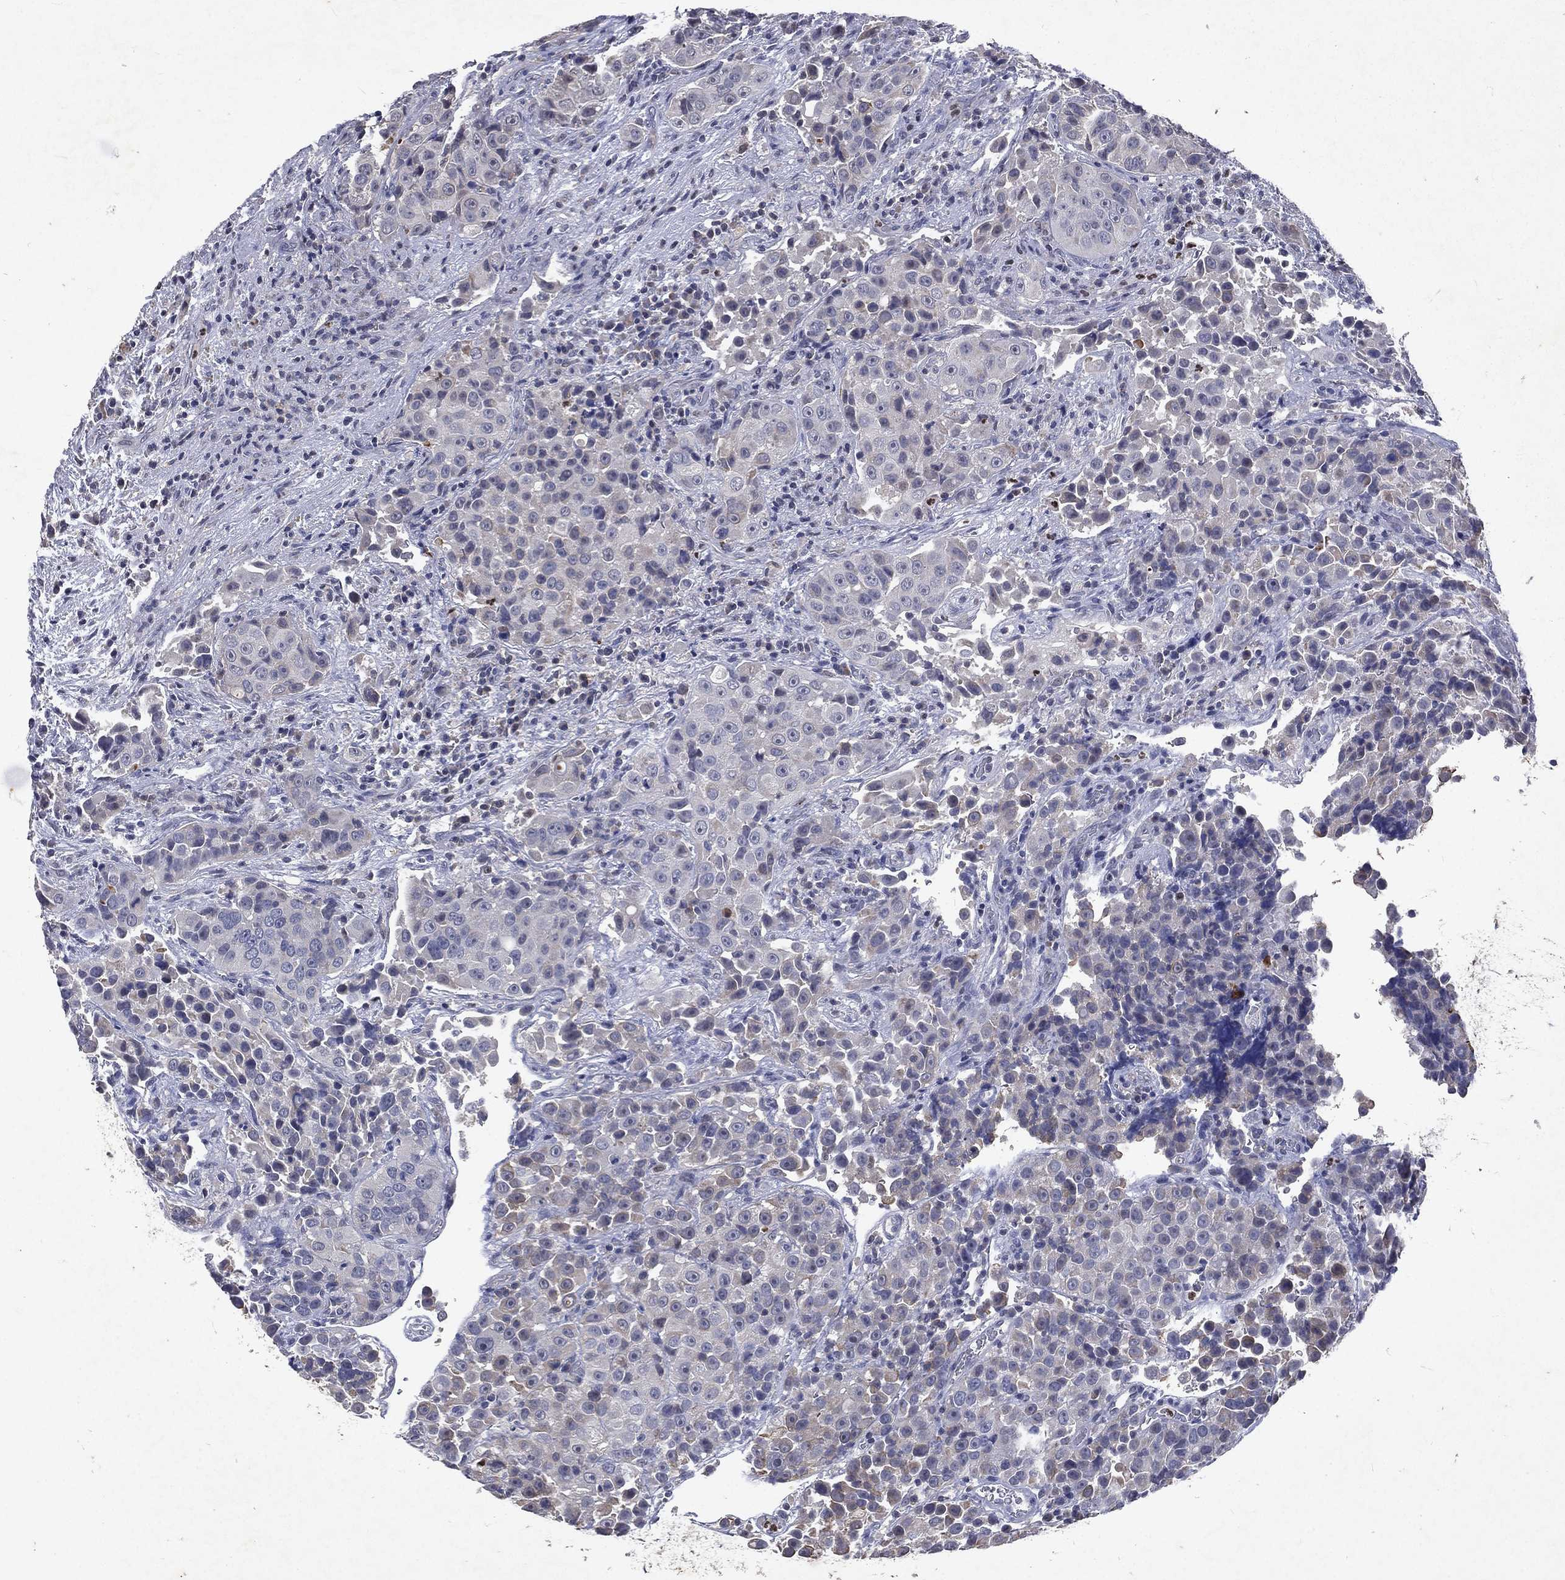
{"staining": {"intensity": "negative", "quantity": "none", "location": "none"}, "tissue": "urothelial cancer", "cell_type": "Tumor cells", "image_type": "cancer", "snomed": [{"axis": "morphology", "description": "Urothelial carcinoma, NOS"}, {"axis": "topography", "description": "Urinary bladder"}], "caption": "Transitional cell carcinoma was stained to show a protein in brown. There is no significant positivity in tumor cells.", "gene": "SLC34A2", "patient": {"sex": "male", "age": 52}}